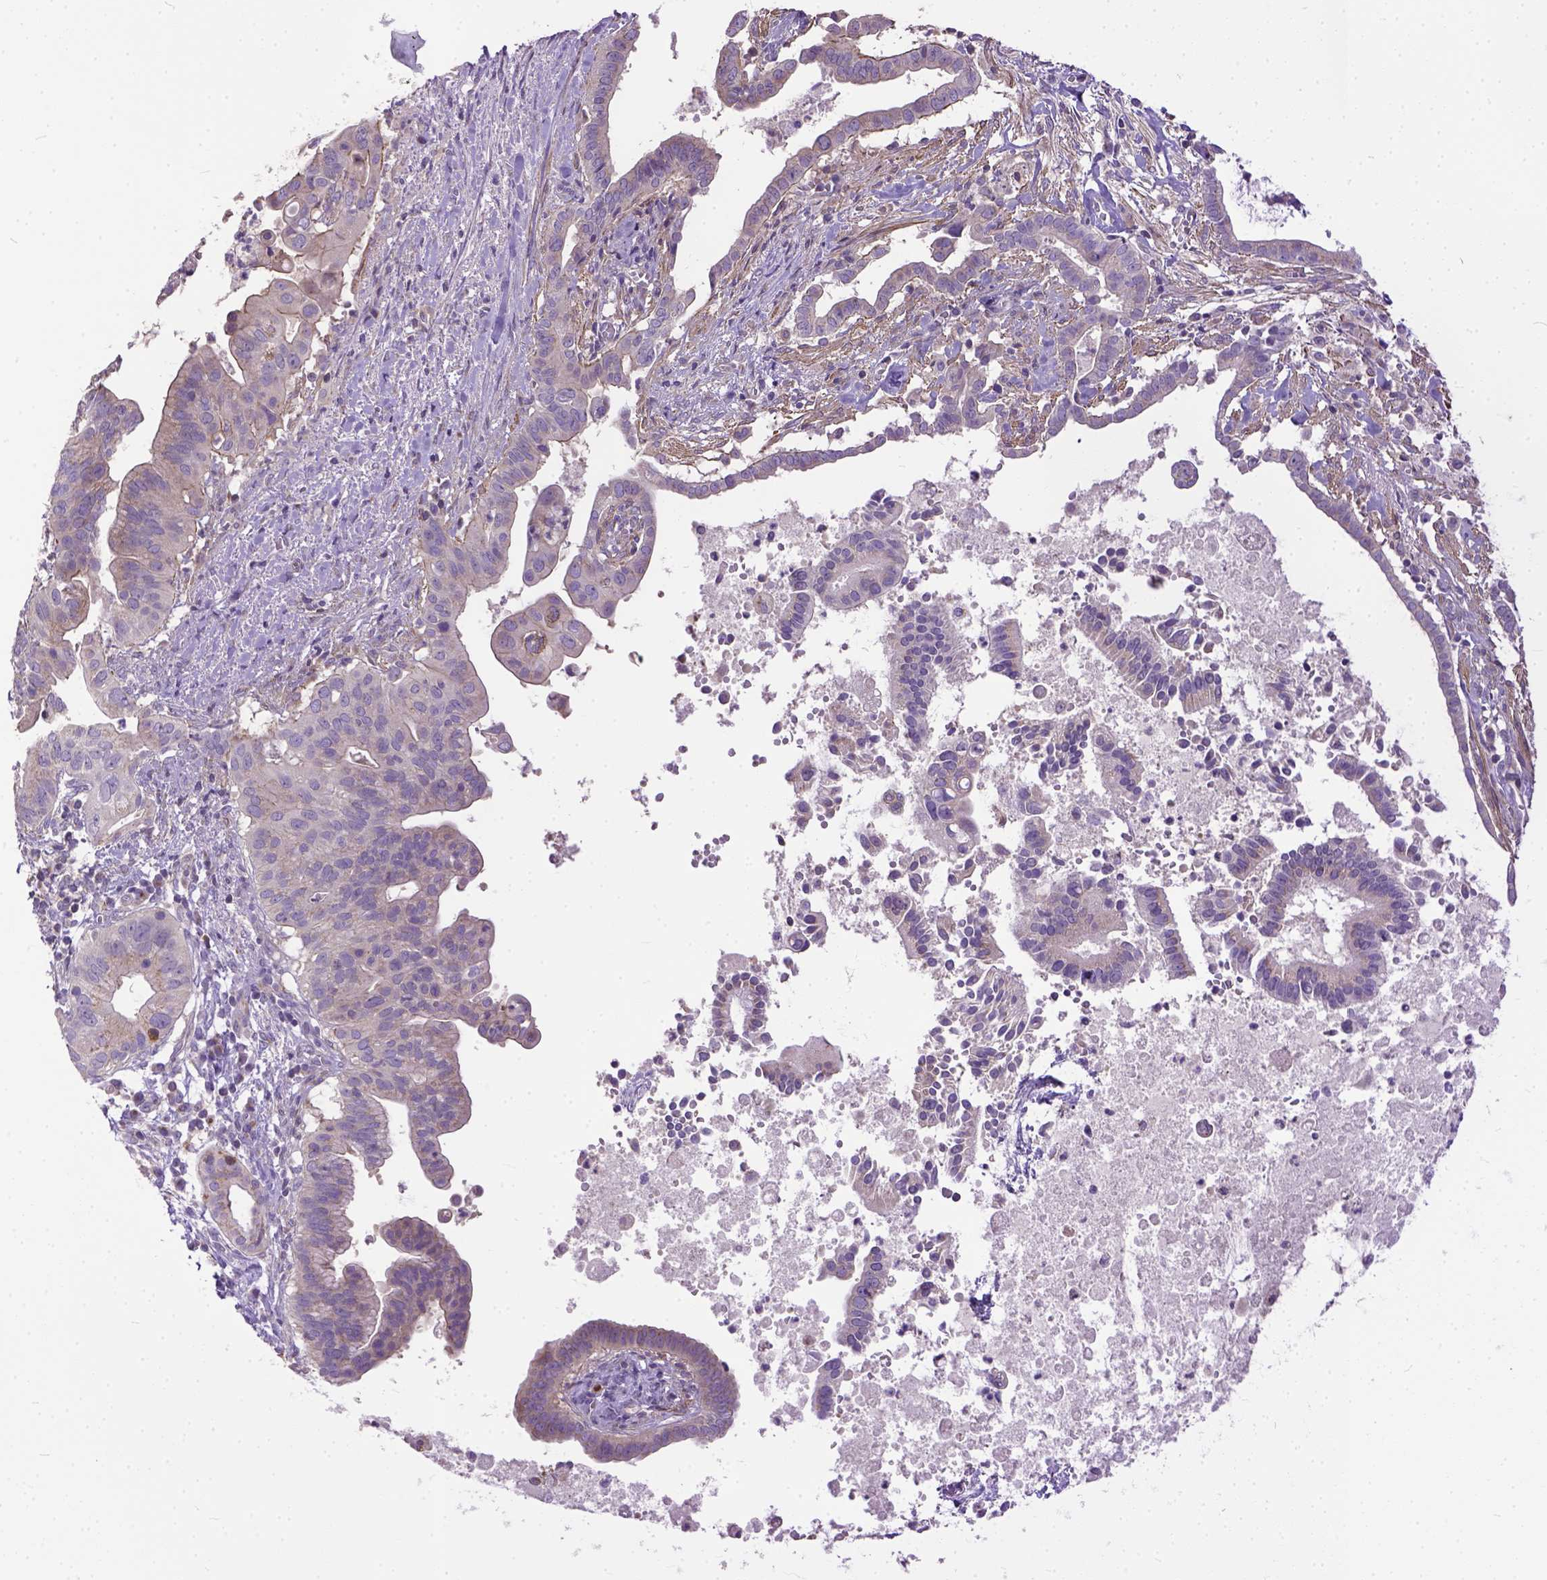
{"staining": {"intensity": "weak", "quantity": "25%-75%", "location": "cytoplasmic/membranous"}, "tissue": "pancreatic cancer", "cell_type": "Tumor cells", "image_type": "cancer", "snomed": [{"axis": "morphology", "description": "Adenocarcinoma, NOS"}, {"axis": "topography", "description": "Pancreas"}], "caption": "There is low levels of weak cytoplasmic/membranous positivity in tumor cells of pancreatic adenocarcinoma, as demonstrated by immunohistochemical staining (brown color).", "gene": "BANF2", "patient": {"sex": "male", "age": 61}}